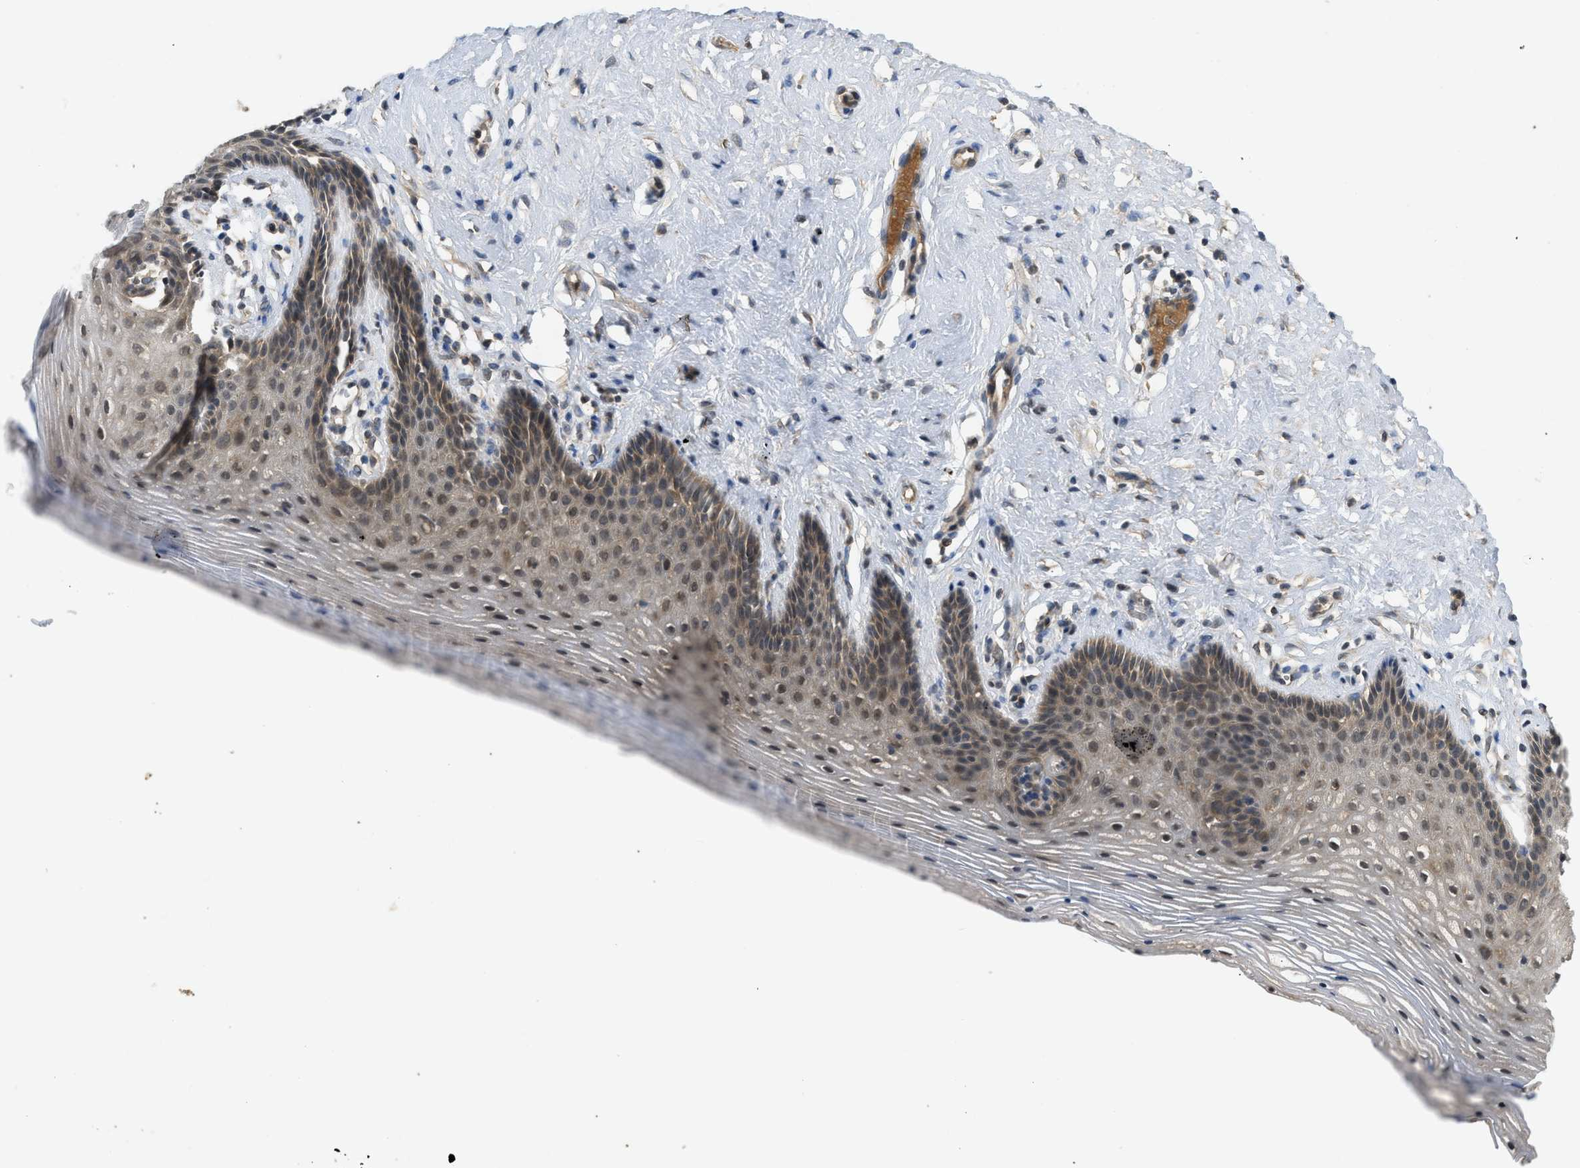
{"staining": {"intensity": "moderate", "quantity": "<25%", "location": "cytoplasmic/membranous"}, "tissue": "vagina", "cell_type": "Squamous epithelial cells", "image_type": "normal", "snomed": [{"axis": "morphology", "description": "Normal tissue, NOS"}, {"axis": "topography", "description": "Vagina"}], "caption": "IHC of normal vagina exhibits low levels of moderate cytoplasmic/membranous staining in about <25% of squamous epithelial cells. (brown staining indicates protein expression, while blue staining denotes nuclei).", "gene": "ADCY8", "patient": {"sex": "female", "age": 32}}